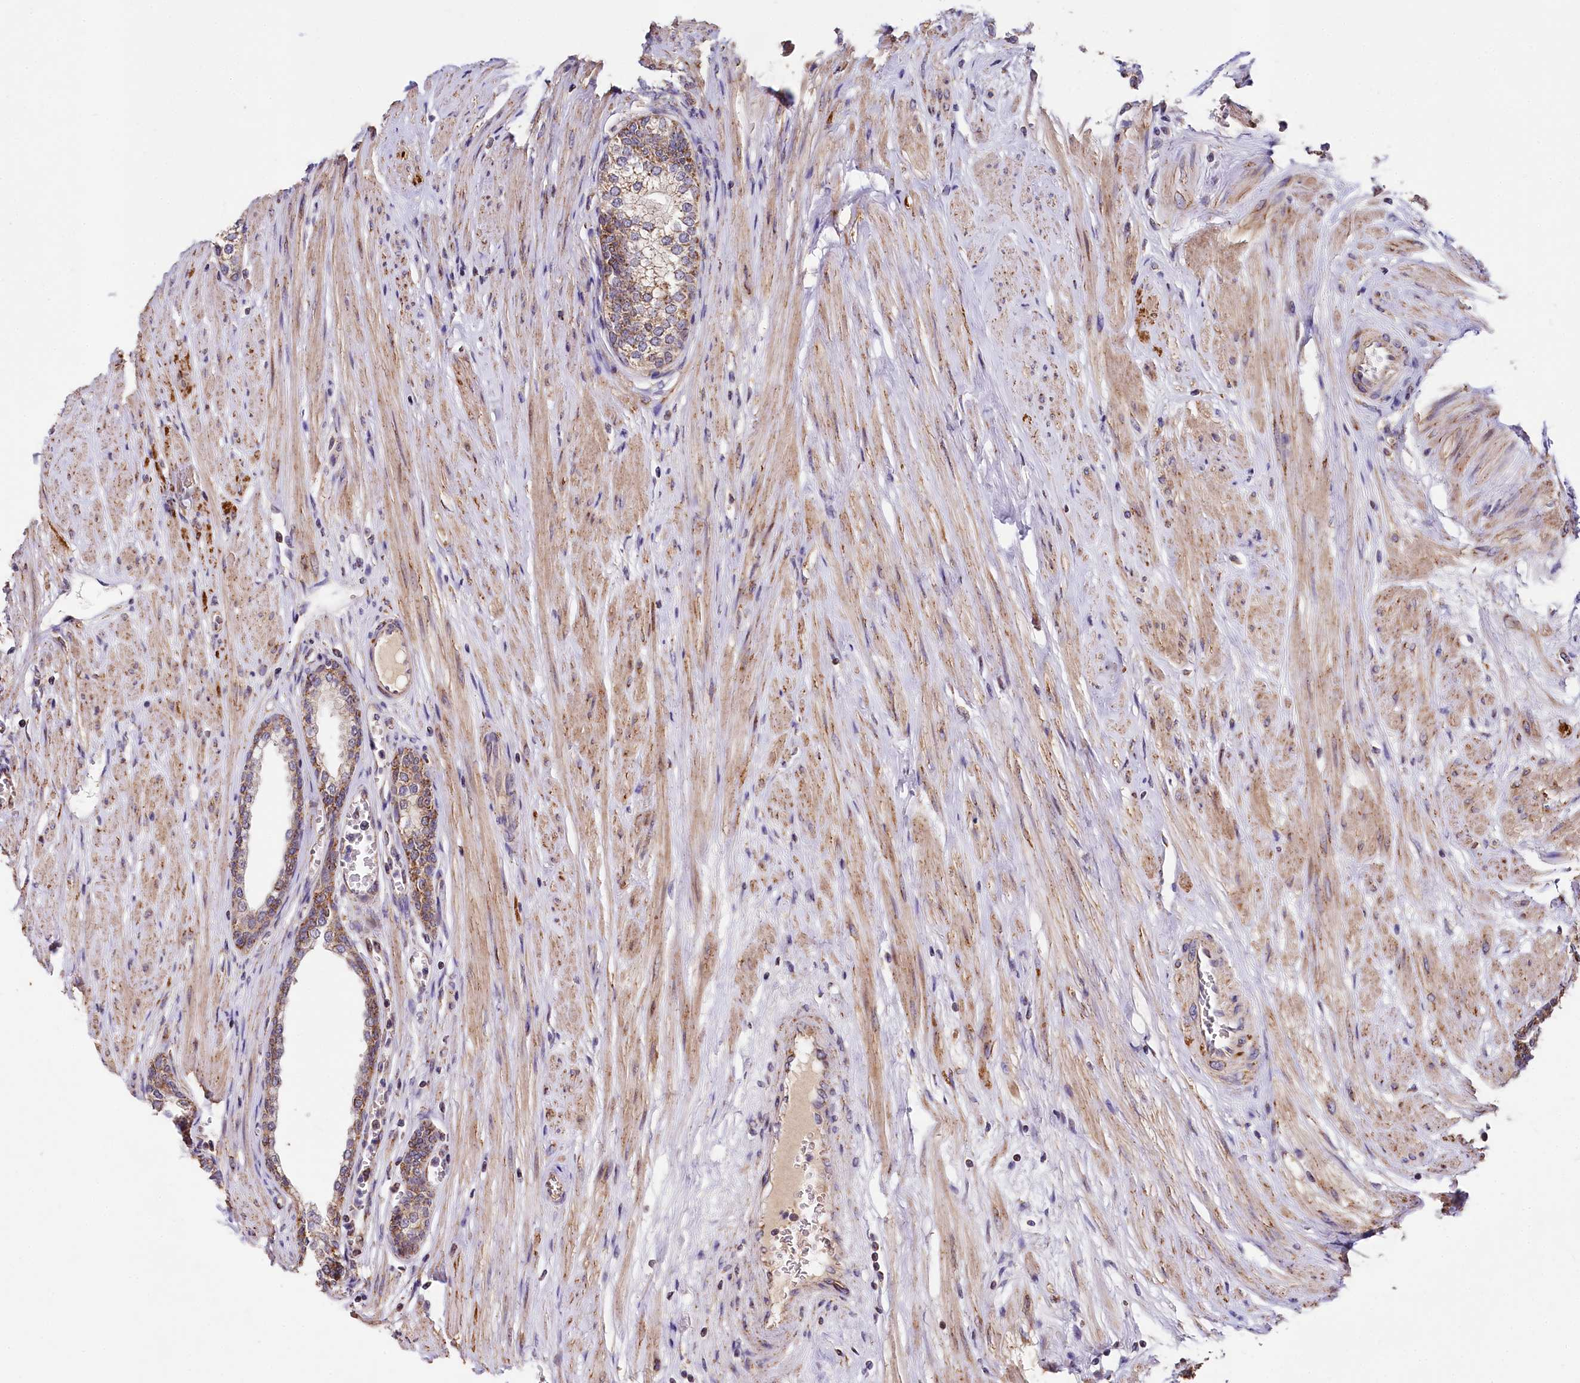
{"staining": {"intensity": "moderate", "quantity": ">75%", "location": "cytoplasmic/membranous"}, "tissue": "prostate", "cell_type": "Glandular cells", "image_type": "normal", "snomed": [{"axis": "morphology", "description": "Normal tissue, NOS"}, {"axis": "morphology", "description": "Urothelial carcinoma, Low grade"}, {"axis": "topography", "description": "Urinary bladder"}, {"axis": "topography", "description": "Prostate"}], "caption": "Glandular cells show moderate cytoplasmic/membranous expression in about >75% of cells in normal prostate.", "gene": "SPRYD3", "patient": {"sex": "male", "age": 60}}